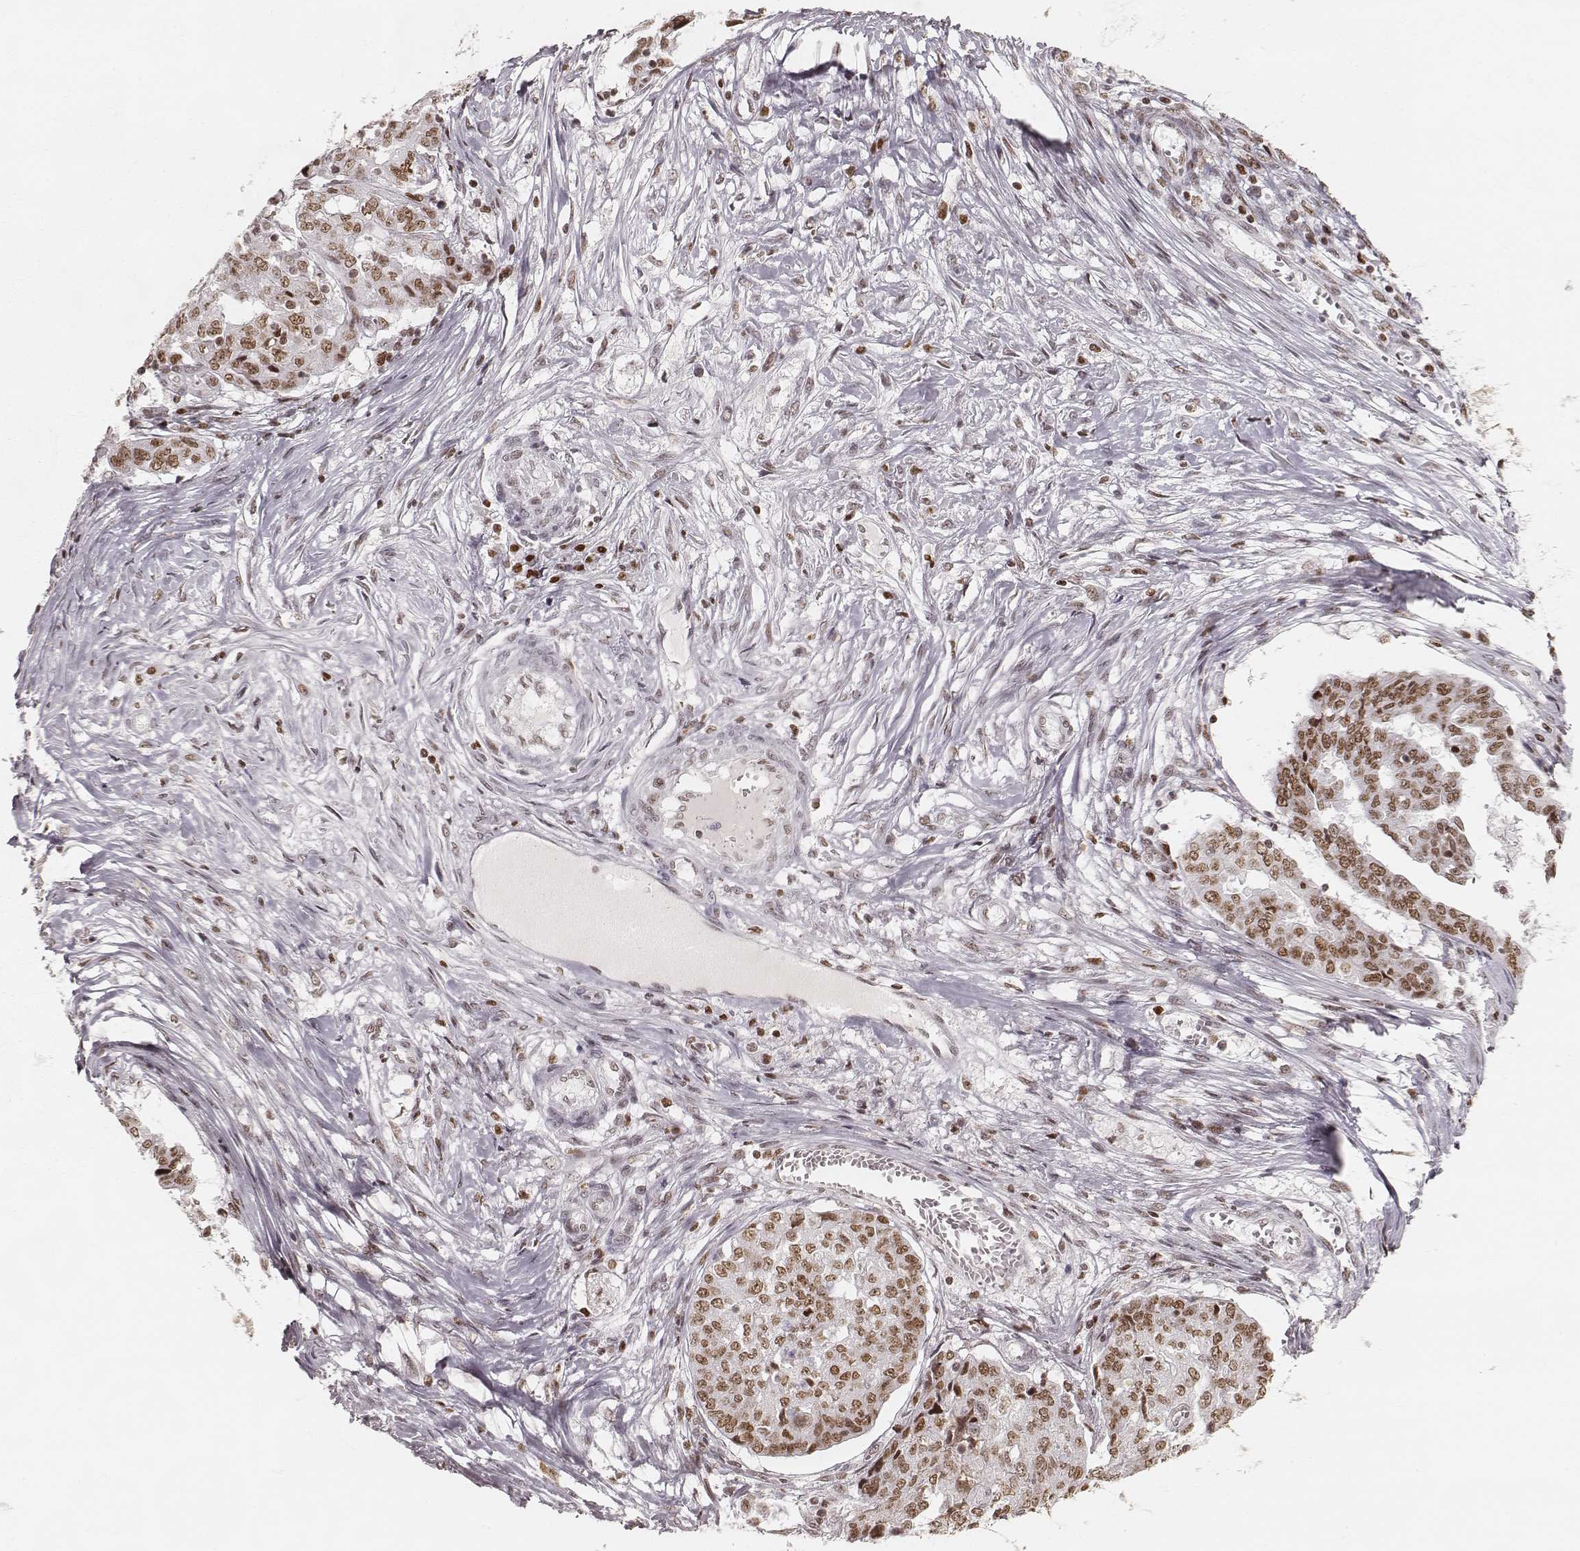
{"staining": {"intensity": "moderate", "quantity": ">75%", "location": "nuclear"}, "tissue": "ovarian cancer", "cell_type": "Tumor cells", "image_type": "cancer", "snomed": [{"axis": "morphology", "description": "Cystadenocarcinoma, serous, NOS"}, {"axis": "topography", "description": "Ovary"}], "caption": "A micrograph of ovarian serous cystadenocarcinoma stained for a protein reveals moderate nuclear brown staining in tumor cells.", "gene": "PARP1", "patient": {"sex": "female", "age": 67}}